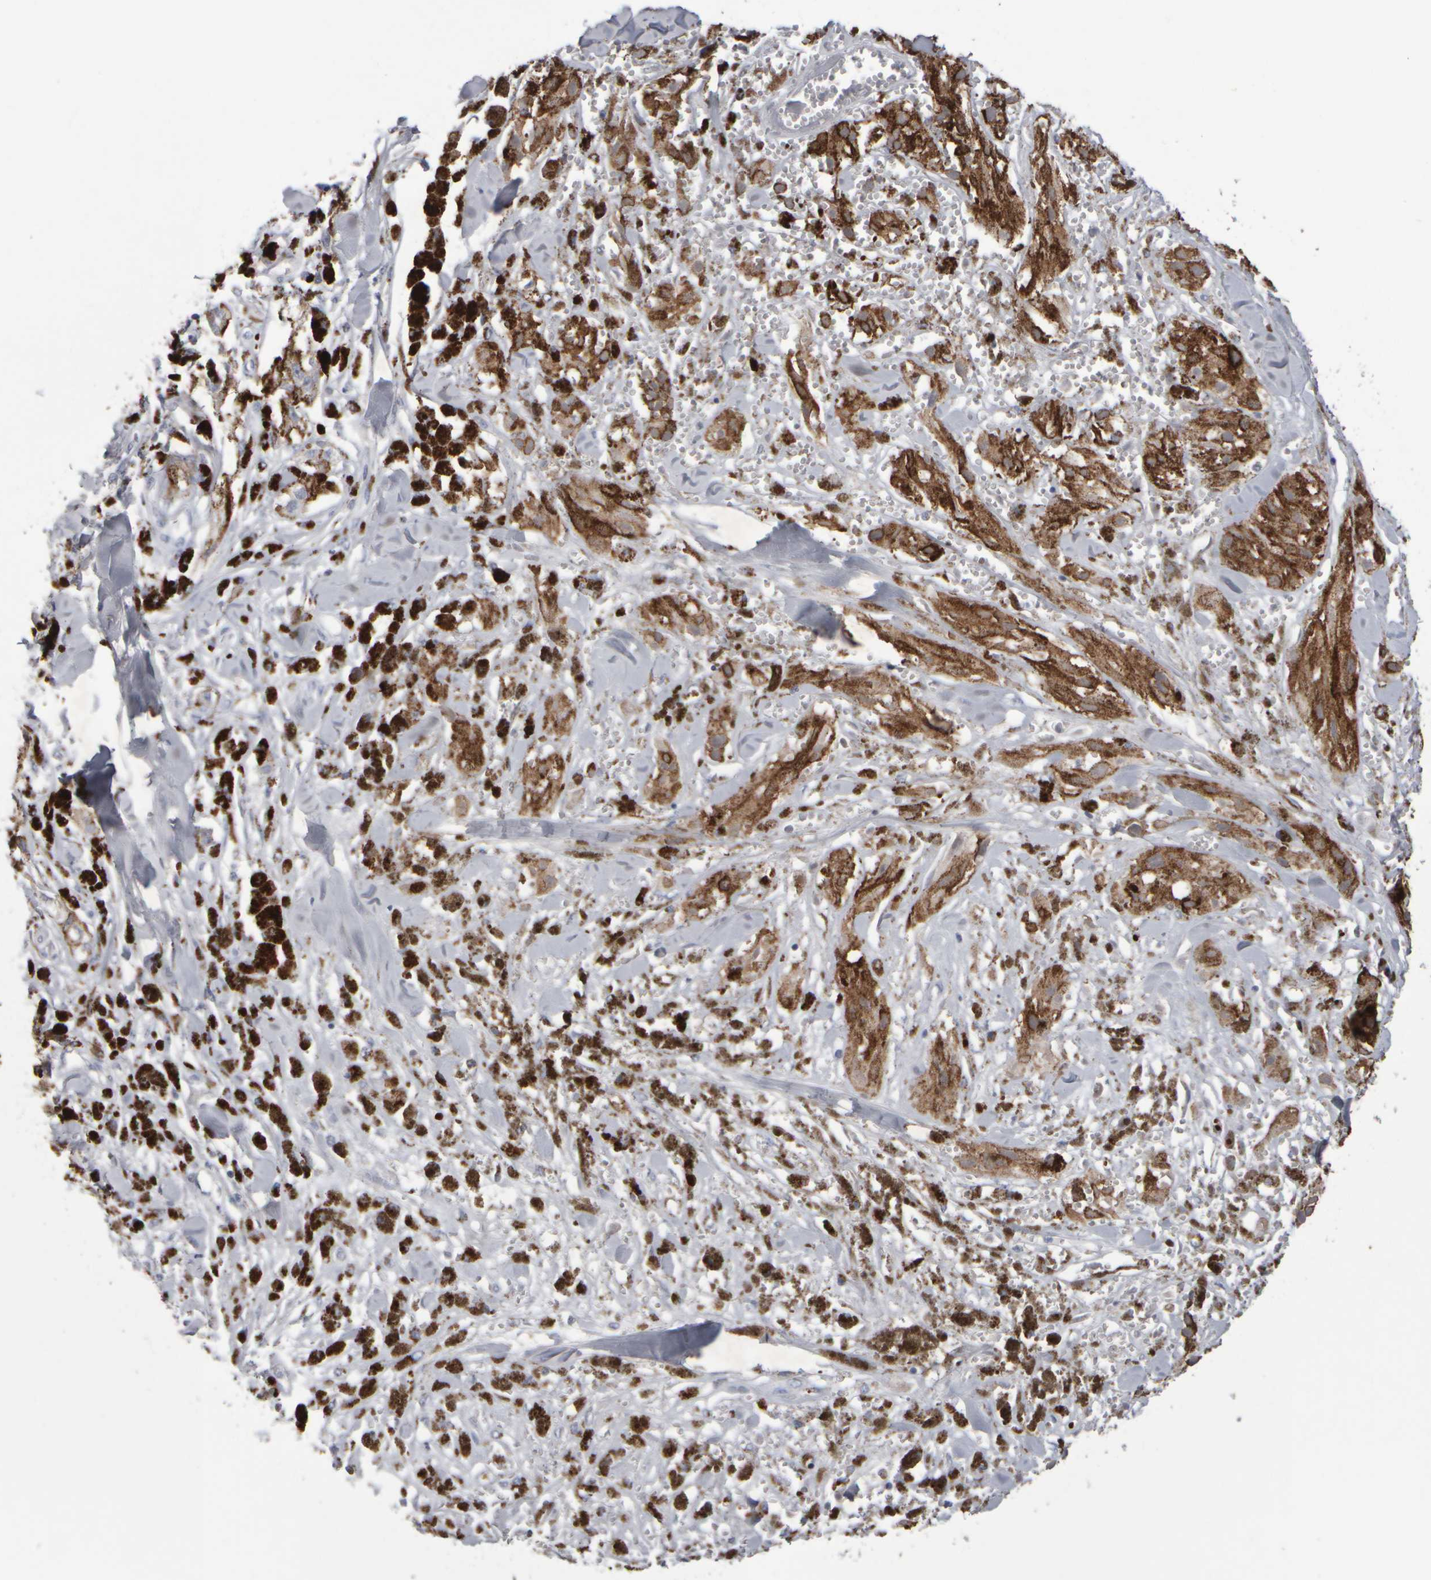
{"staining": {"intensity": "weak", "quantity": "<25%", "location": "cytoplasmic/membranous"}, "tissue": "melanoma", "cell_type": "Tumor cells", "image_type": "cancer", "snomed": [{"axis": "morphology", "description": "Malignant melanoma, NOS"}, {"axis": "topography", "description": "Skin"}], "caption": "Tumor cells are negative for protein expression in human melanoma.", "gene": "EPHX2", "patient": {"sex": "male", "age": 88}}